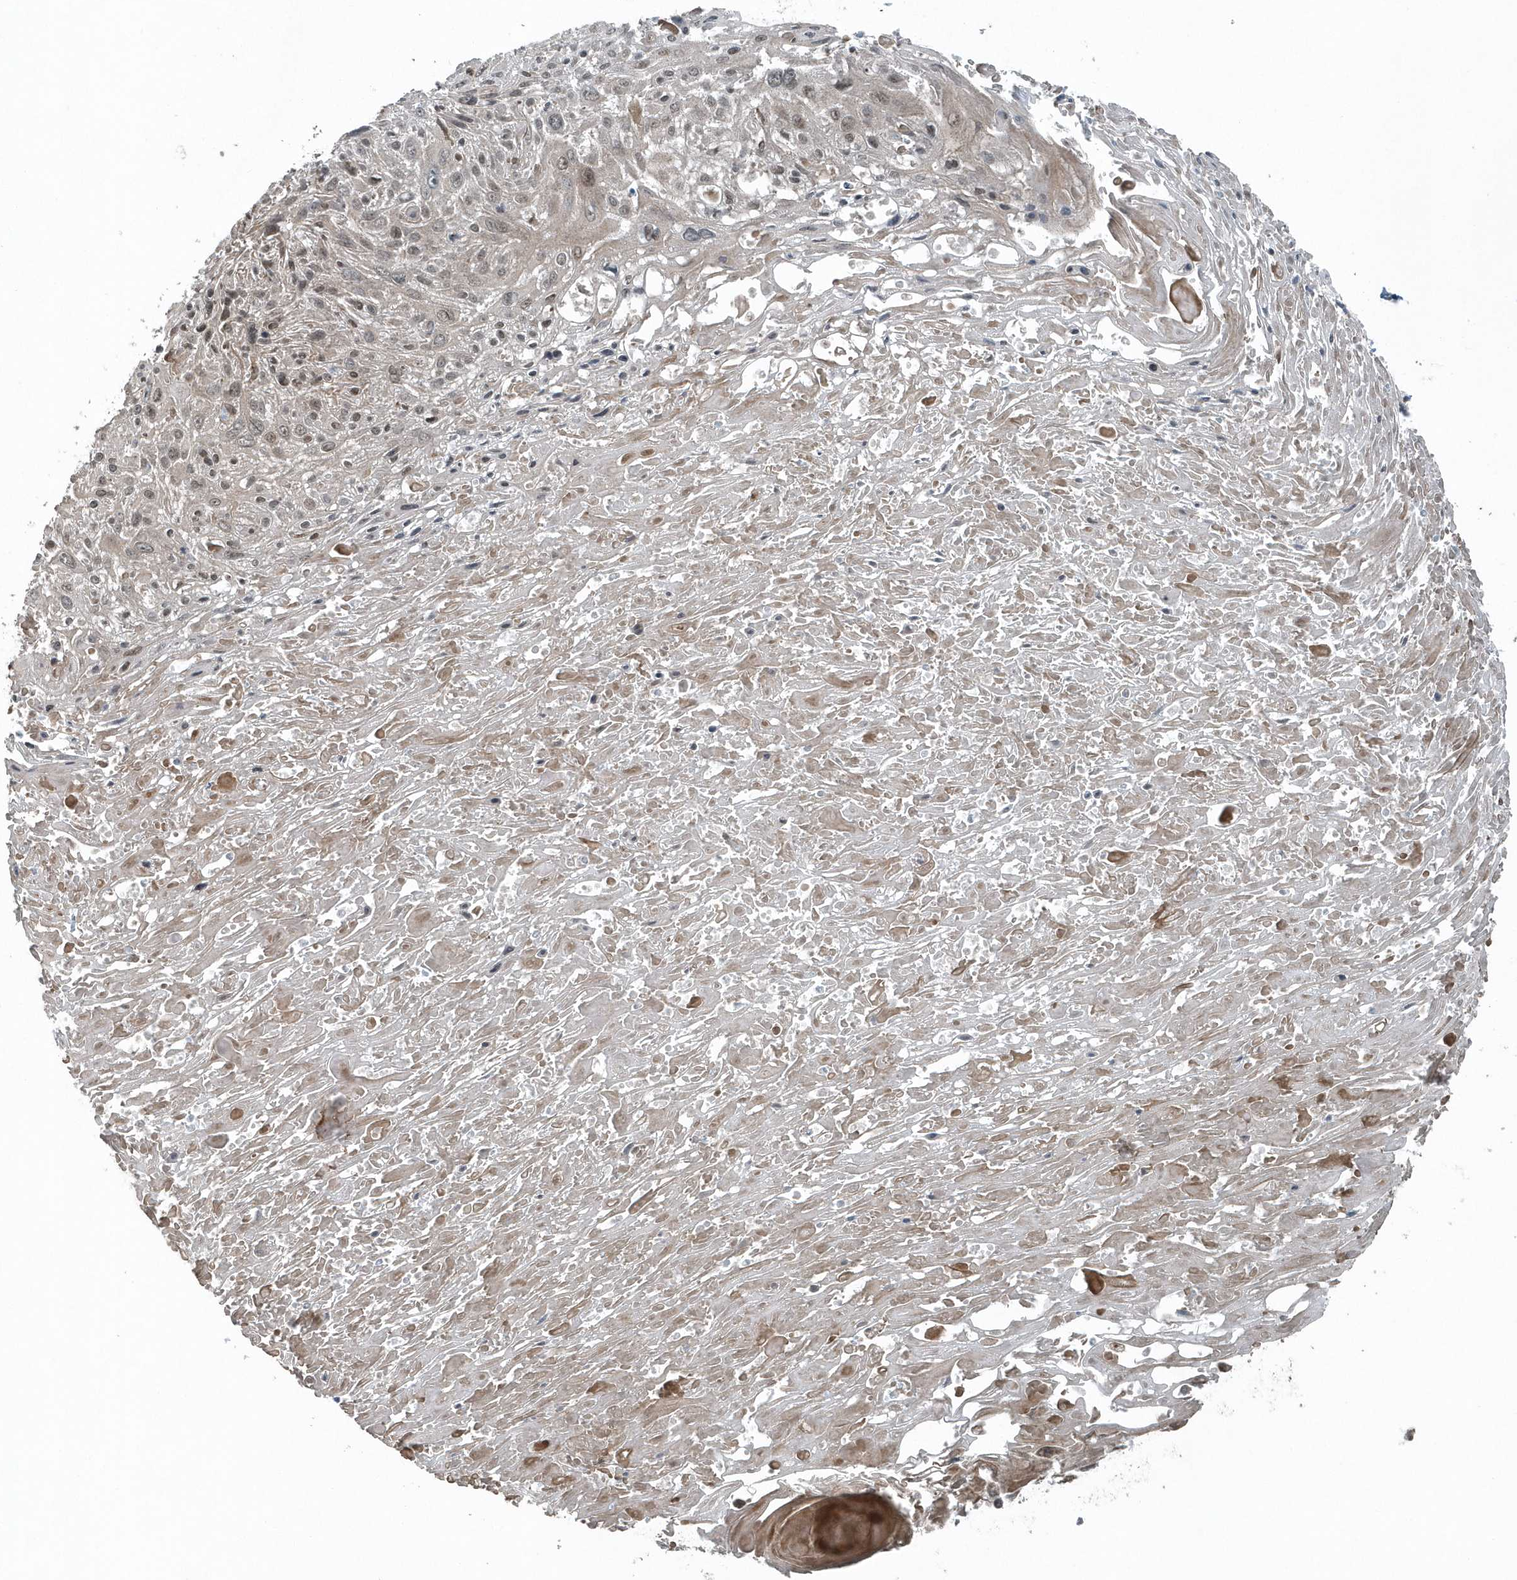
{"staining": {"intensity": "weak", "quantity": "25%-75%", "location": "nuclear"}, "tissue": "cervical cancer", "cell_type": "Tumor cells", "image_type": "cancer", "snomed": [{"axis": "morphology", "description": "Squamous cell carcinoma, NOS"}, {"axis": "topography", "description": "Cervix"}], "caption": "Human cervical cancer (squamous cell carcinoma) stained for a protein (brown) exhibits weak nuclear positive positivity in approximately 25%-75% of tumor cells.", "gene": "GCC2", "patient": {"sex": "female", "age": 51}}